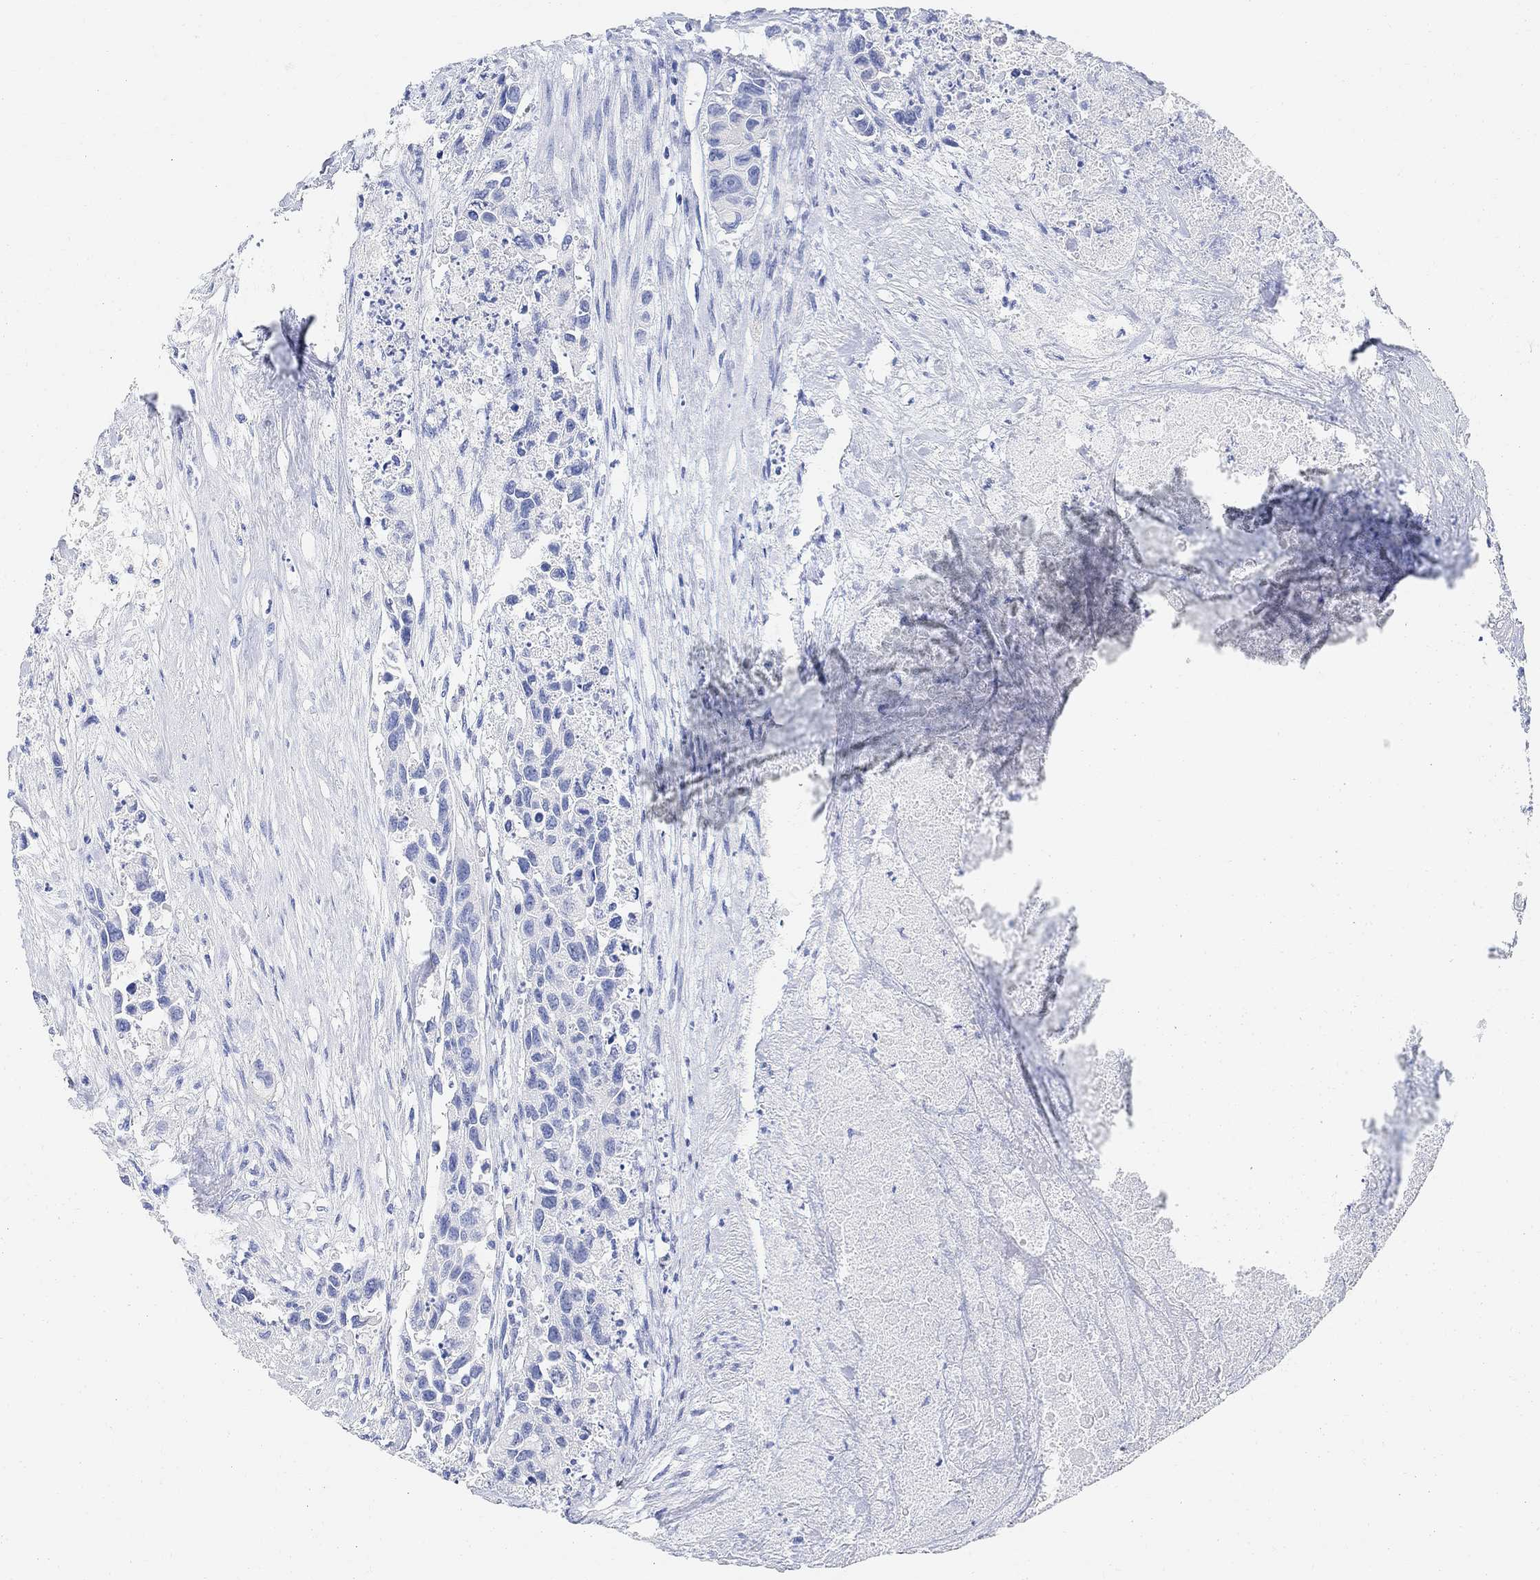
{"staining": {"intensity": "negative", "quantity": "none", "location": "none"}, "tissue": "urothelial cancer", "cell_type": "Tumor cells", "image_type": "cancer", "snomed": [{"axis": "morphology", "description": "Urothelial carcinoma, High grade"}, {"axis": "topography", "description": "Urinary bladder"}], "caption": "This is an immunohistochemistry (IHC) micrograph of high-grade urothelial carcinoma. There is no expression in tumor cells.", "gene": "RETNLB", "patient": {"sex": "female", "age": 73}}